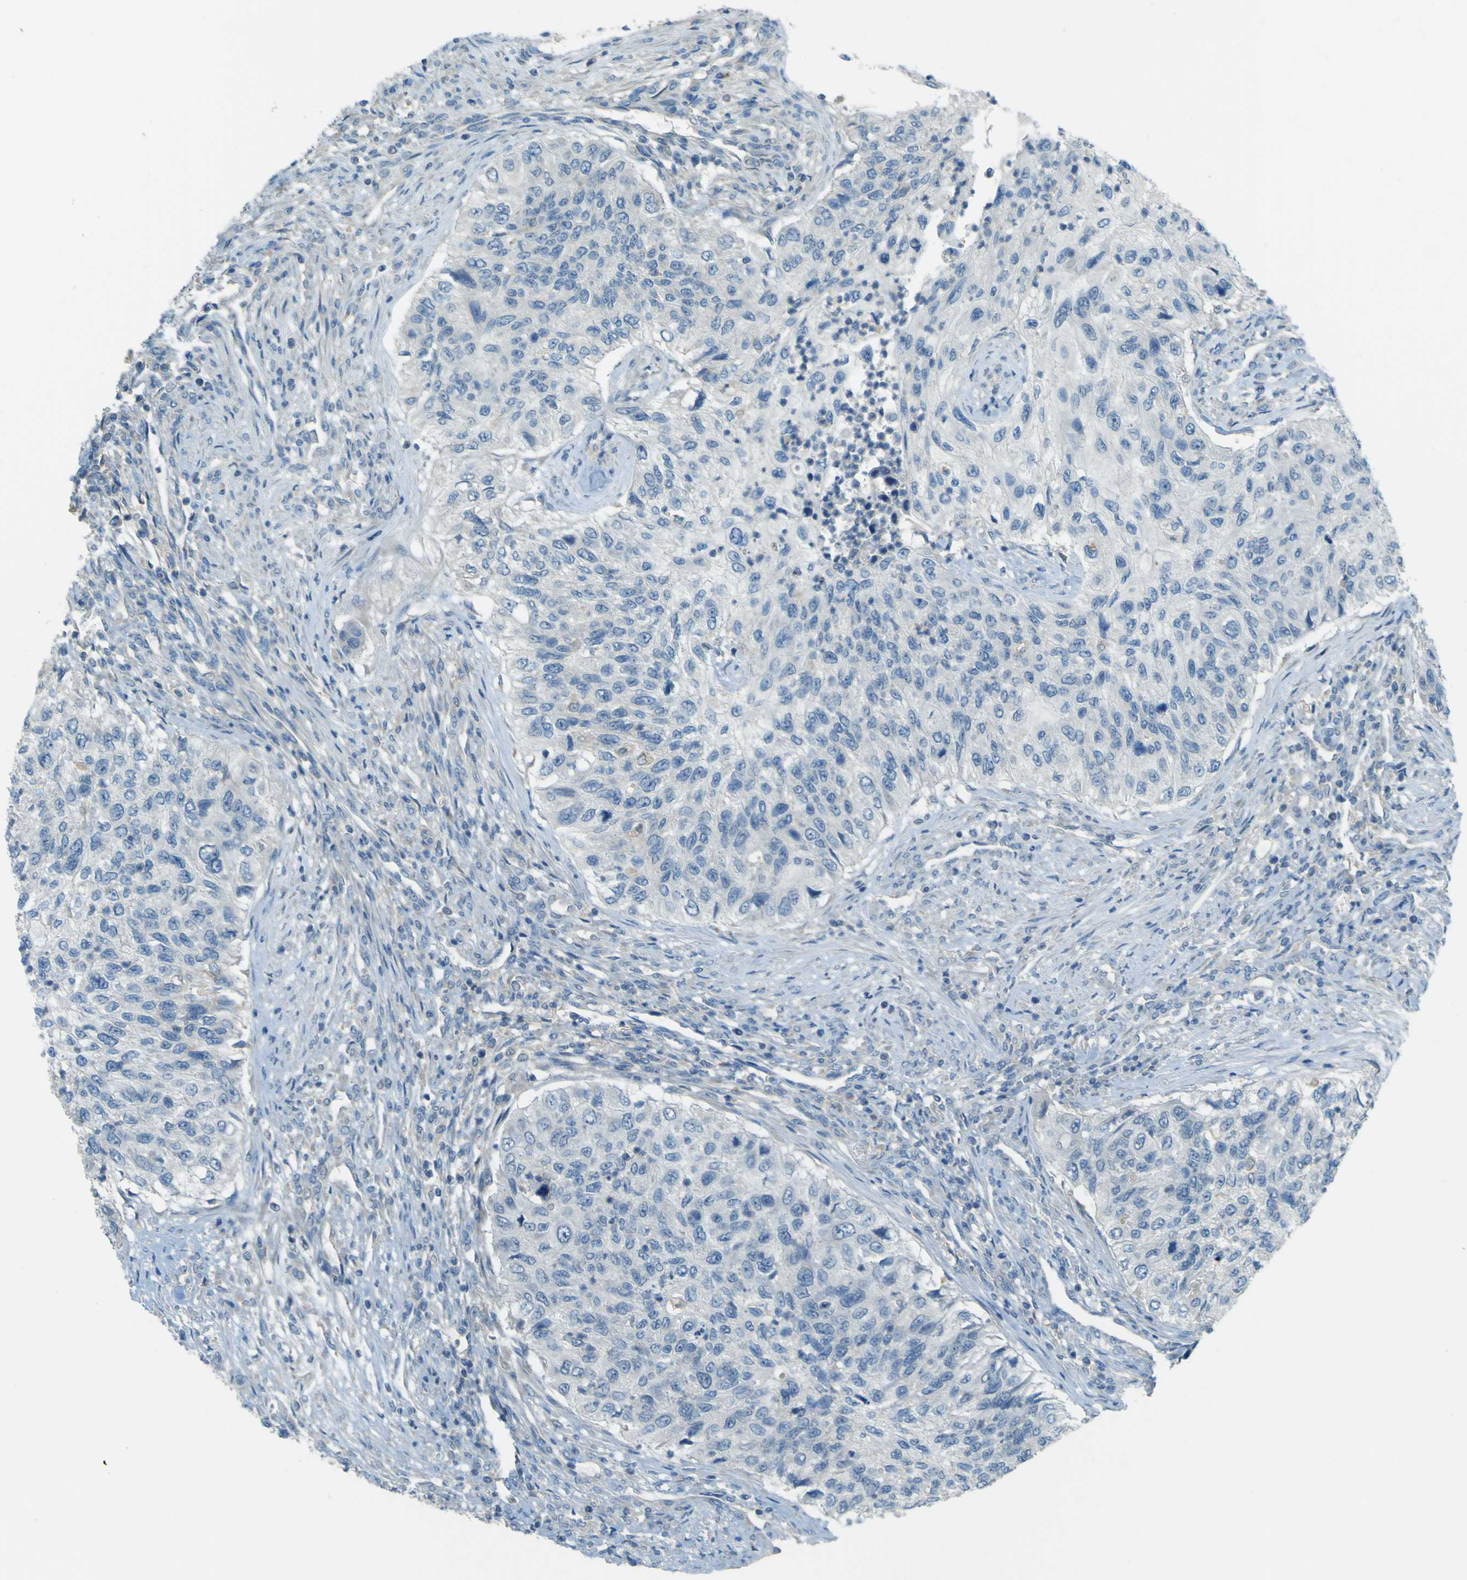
{"staining": {"intensity": "negative", "quantity": "none", "location": "none"}, "tissue": "urothelial cancer", "cell_type": "Tumor cells", "image_type": "cancer", "snomed": [{"axis": "morphology", "description": "Urothelial carcinoma, High grade"}, {"axis": "topography", "description": "Urinary bladder"}], "caption": "This is an immunohistochemistry (IHC) micrograph of human urothelial cancer. There is no staining in tumor cells.", "gene": "FKTN", "patient": {"sex": "female", "age": 60}}